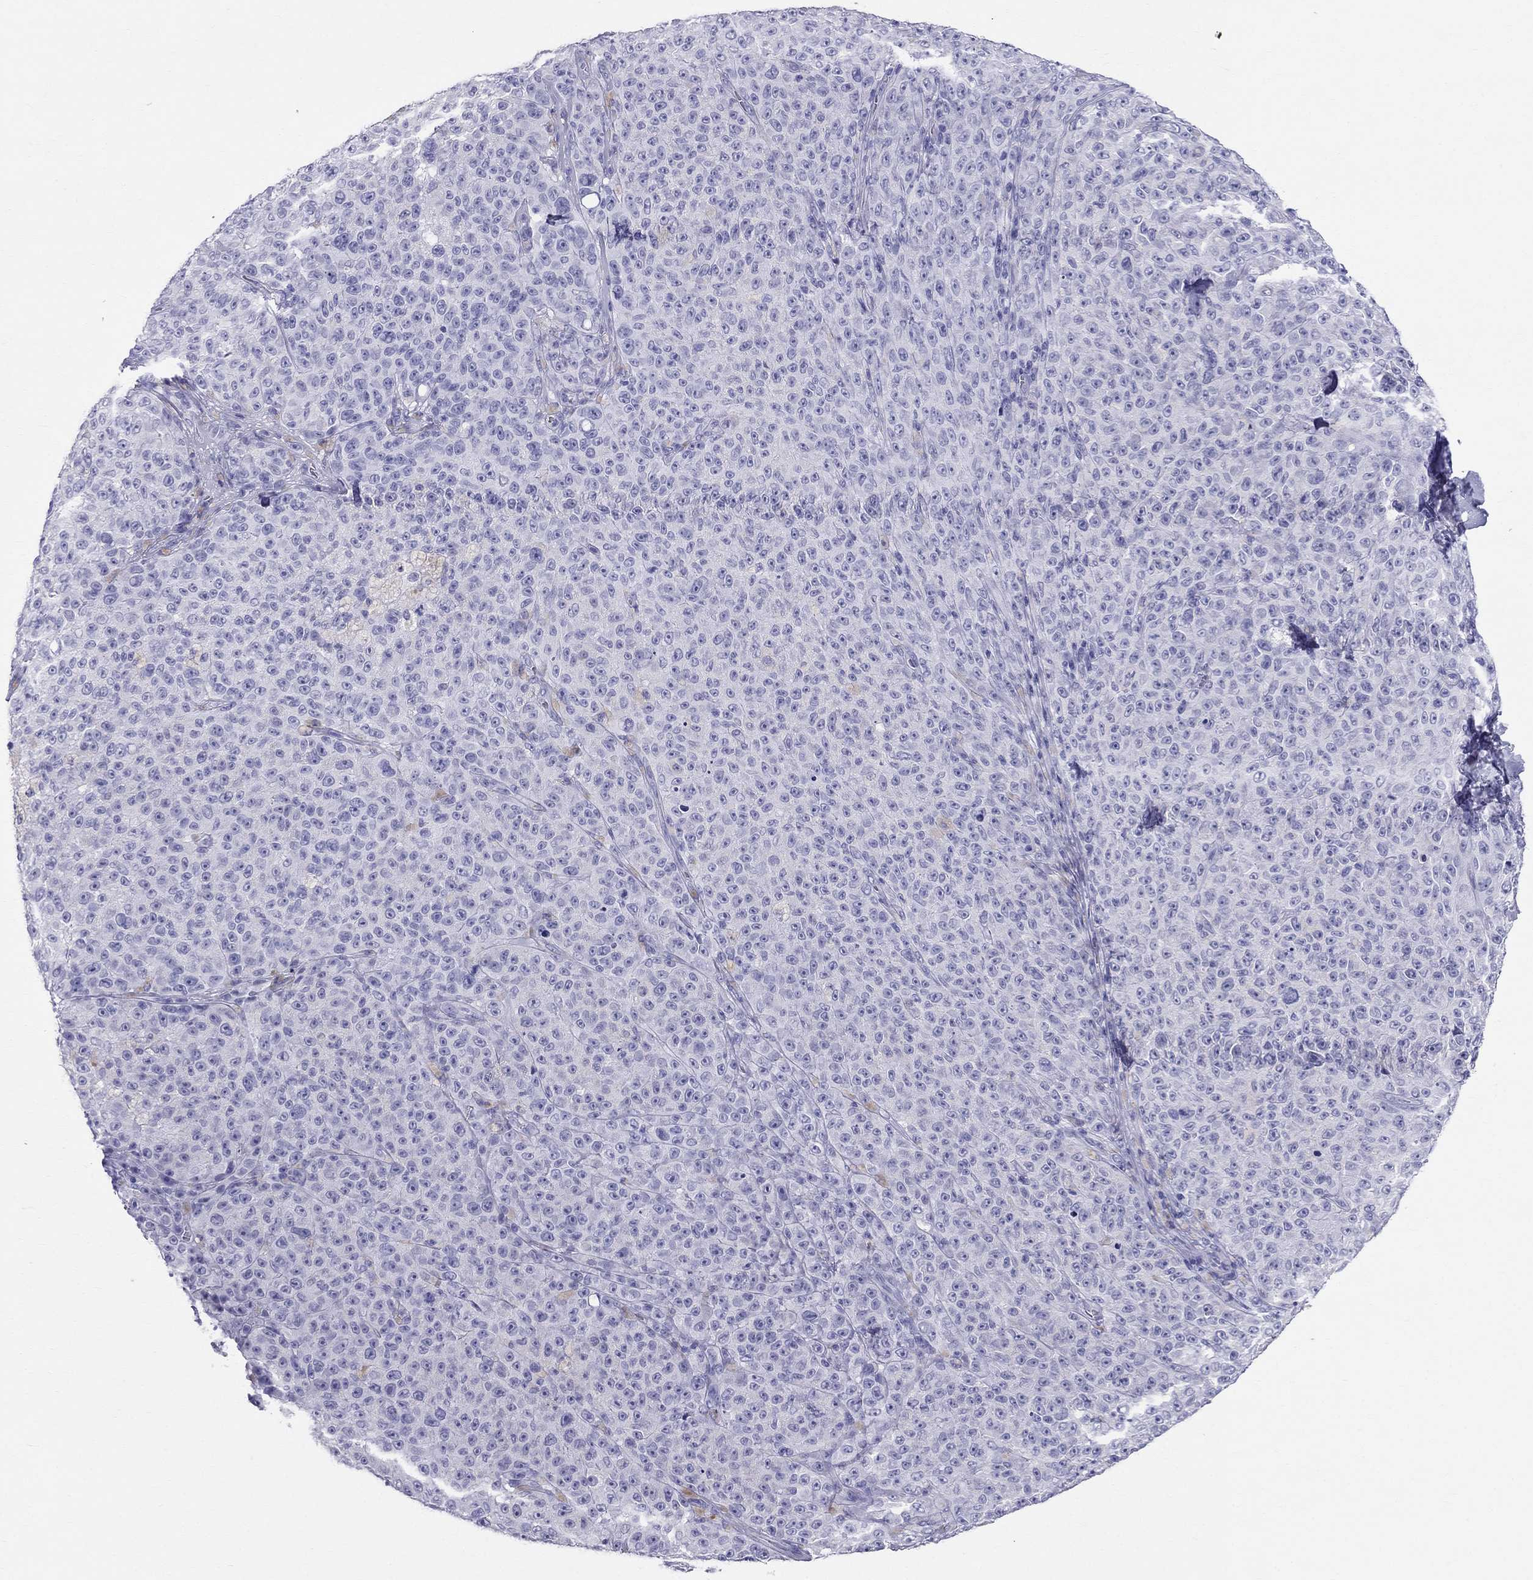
{"staining": {"intensity": "negative", "quantity": "none", "location": "none"}, "tissue": "melanoma", "cell_type": "Tumor cells", "image_type": "cancer", "snomed": [{"axis": "morphology", "description": "Malignant melanoma, NOS"}, {"axis": "topography", "description": "Skin"}], "caption": "This is a photomicrograph of immunohistochemistry (IHC) staining of melanoma, which shows no expression in tumor cells.", "gene": "DNAAF6", "patient": {"sex": "female", "age": 82}}